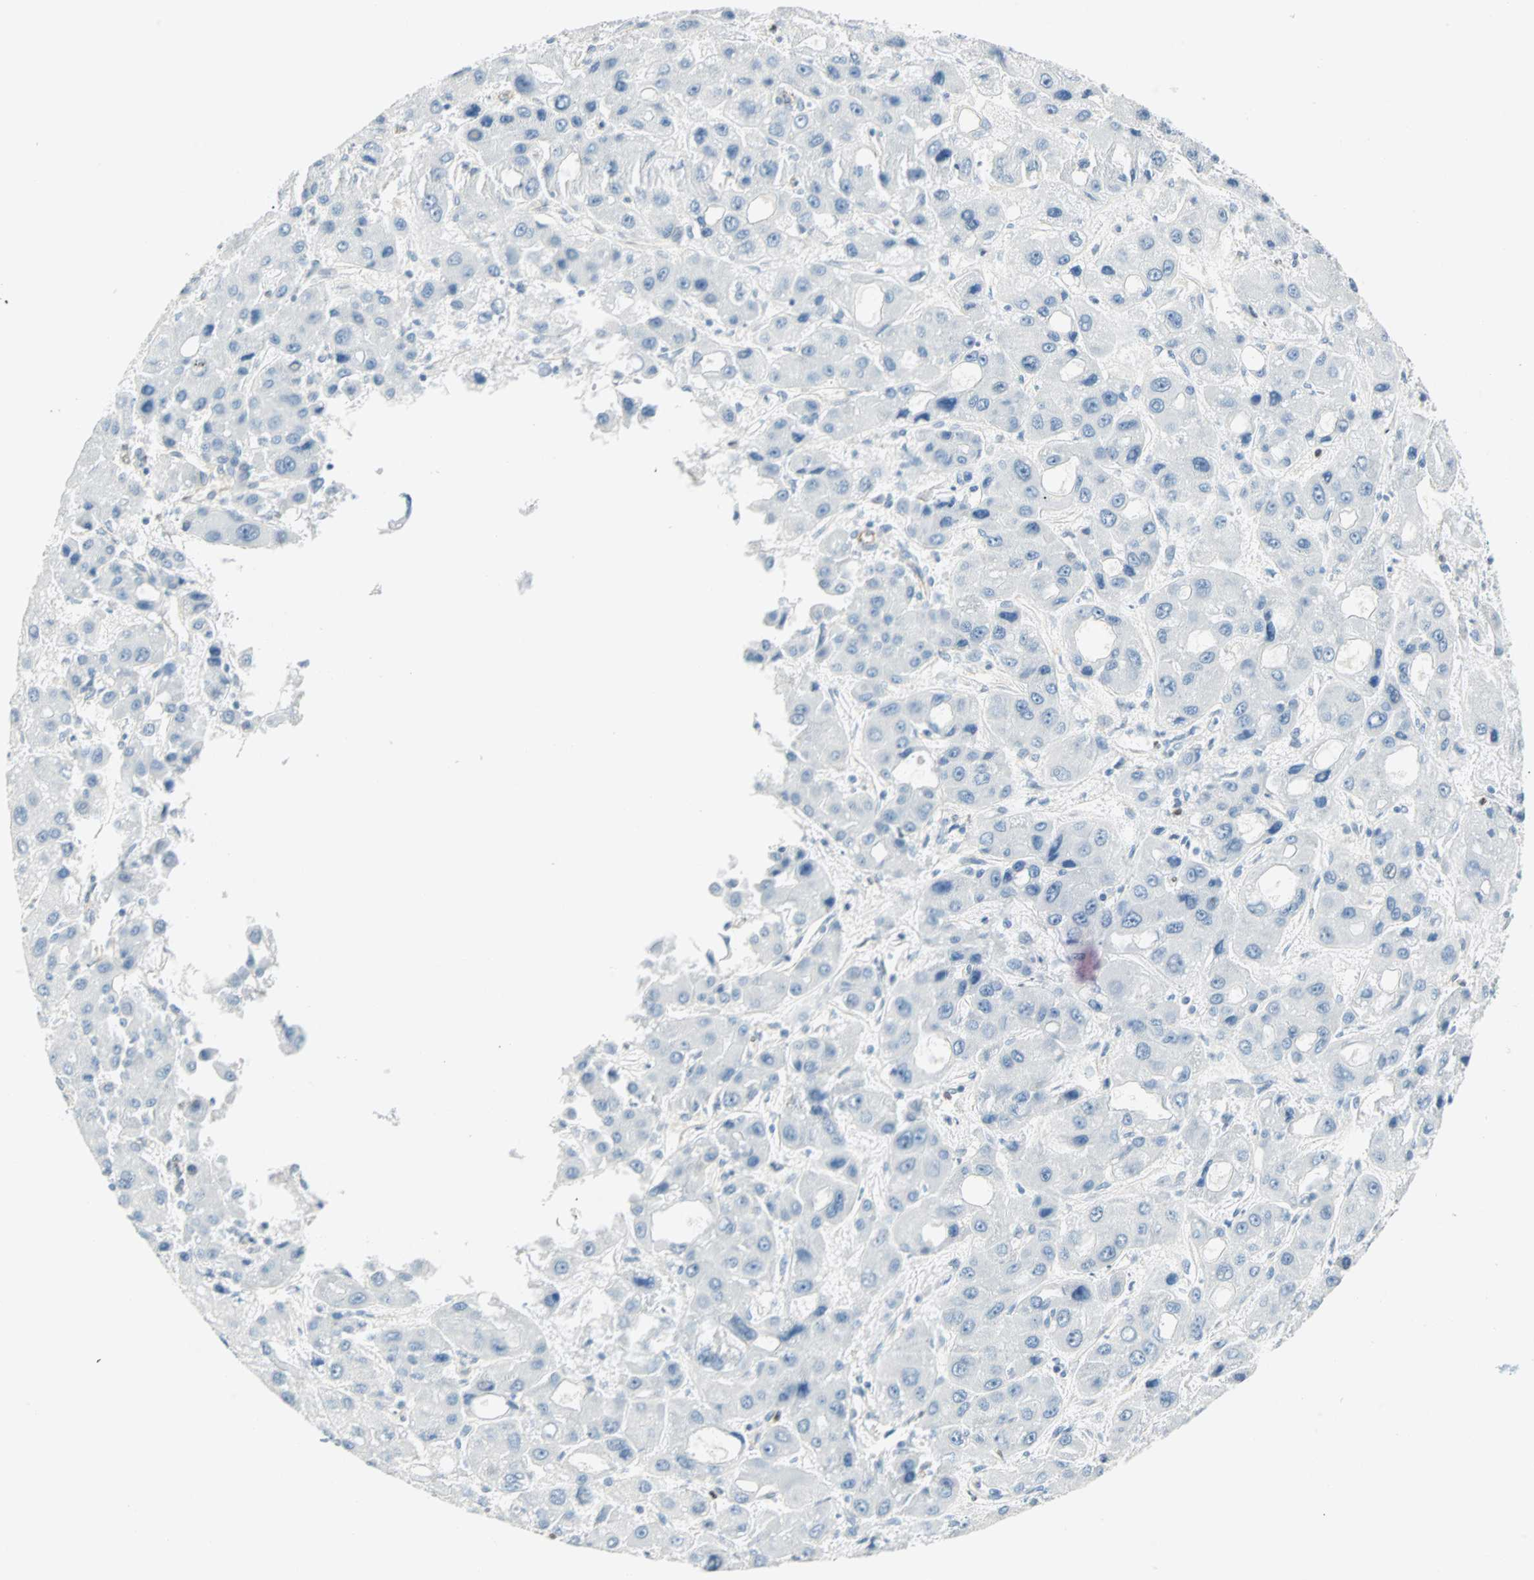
{"staining": {"intensity": "negative", "quantity": "none", "location": "none"}, "tissue": "liver cancer", "cell_type": "Tumor cells", "image_type": "cancer", "snomed": [{"axis": "morphology", "description": "Carcinoma, Hepatocellular, NOS"}, {"axis": "topography", "description": "Liver"}], "caption": "Immunohistochemistry micrograph of human liver cancer stained for a protein (brown), which shows no positivity in tumor cells.", "gene": "MLLT10", "patient": {"sex": "male", "age": 55}}